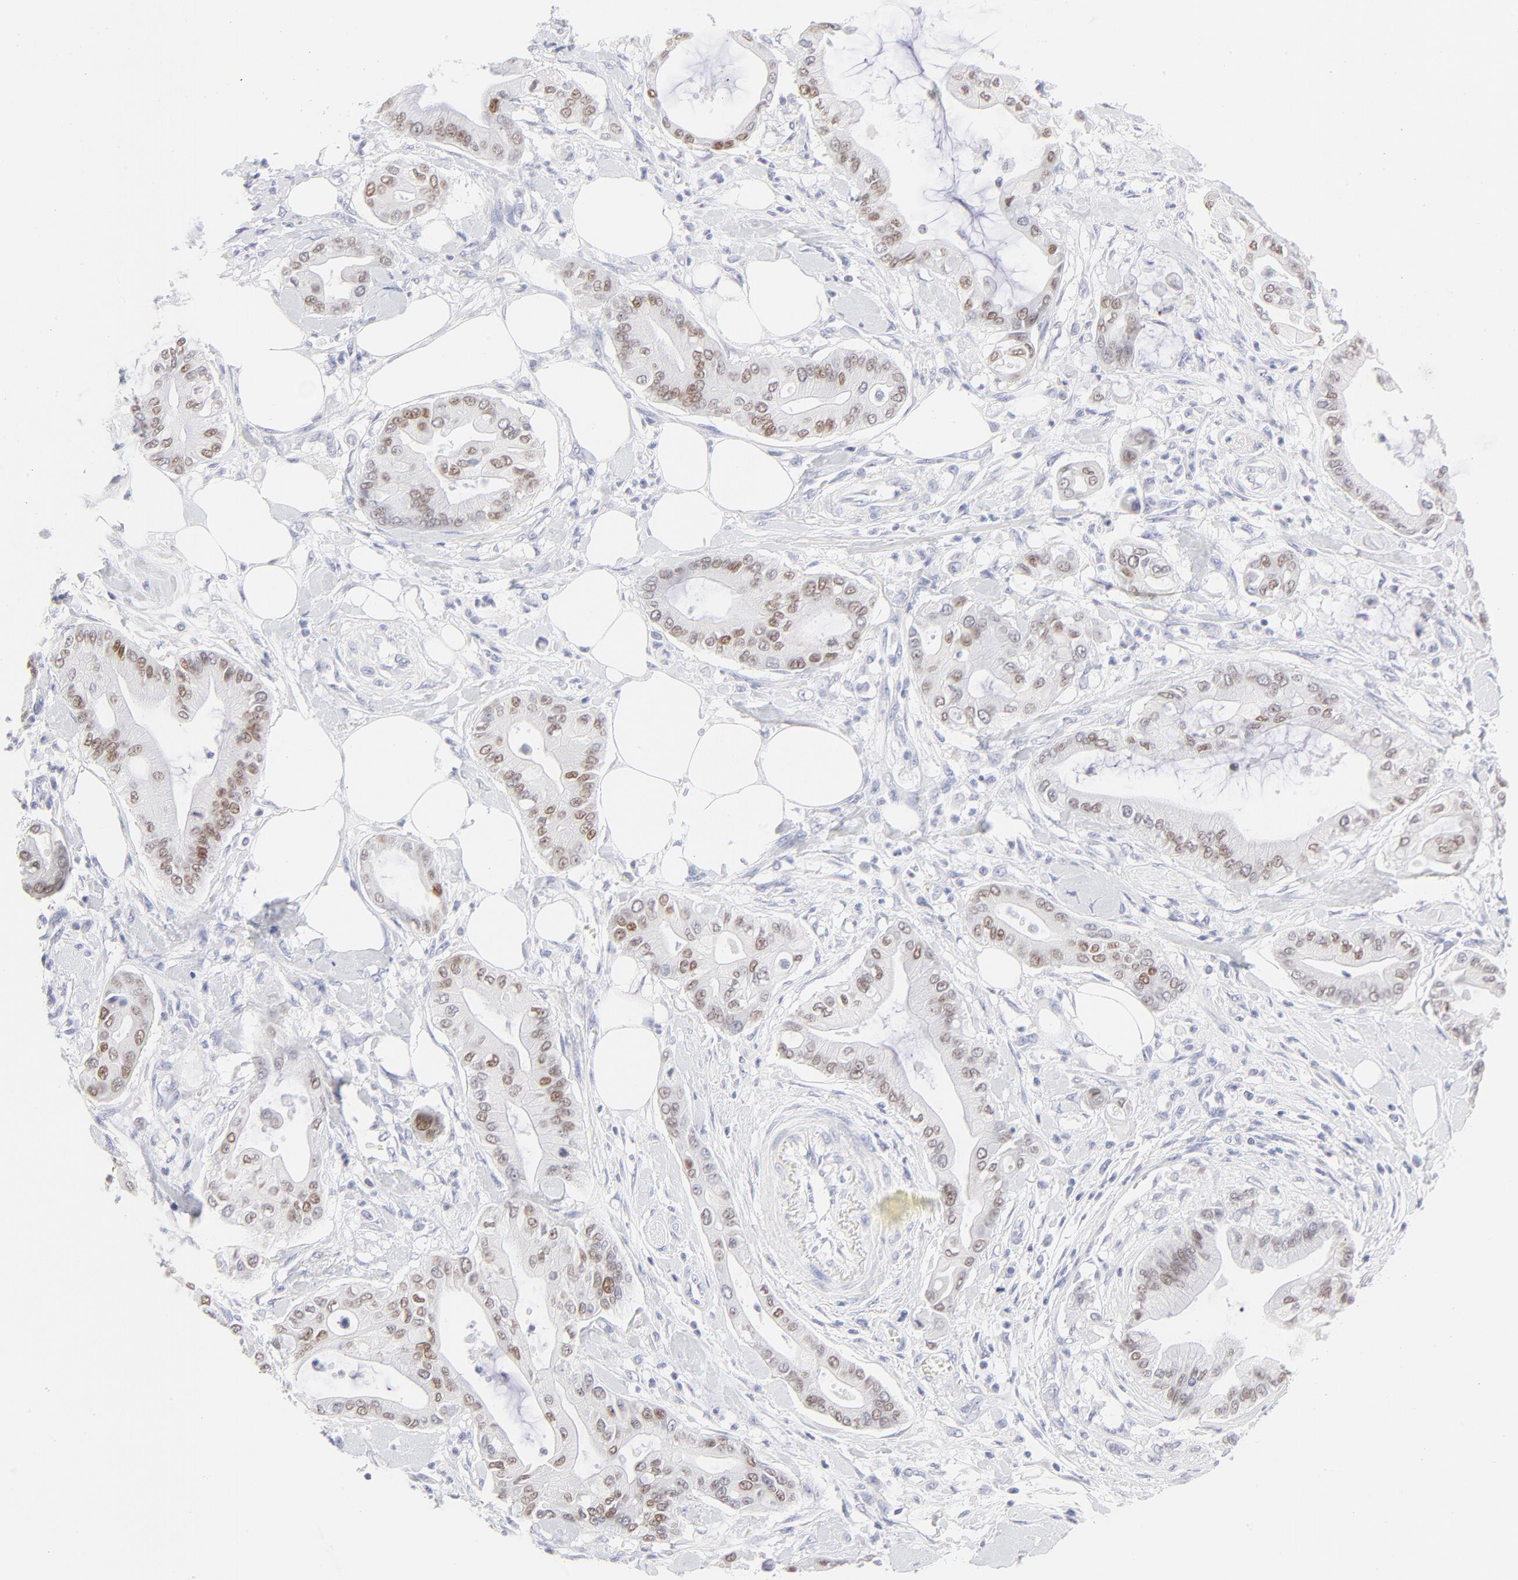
{"staining": {"intensity": "moderate", "quantity": ">75%", "location": "nuclear"}, "tissue": "pancreatic cancer", "cell_type": "Tumor cells", "image_type": "cancer", "snomed": [{"axis": "morphology", "description": "Adenocarcinoma, NOS"}, {"axis": "morphology", "description": "Adenocarcinoma, metastatic, NOS"}, {"axis": "topography", "description": "Lymph node"}, {"axis": "topography", "description": "Pancreas"}, {"axis": "topography", "description": "Duodenum"}], "caption": "Human pancreatic metastatic adenocarcinoma stained with a brown dye displays moderate nuclear positive expression in approximately >75% of tumor cells.", "gene": "ELF3", "patient": {"sex": "female", "age": 64}}